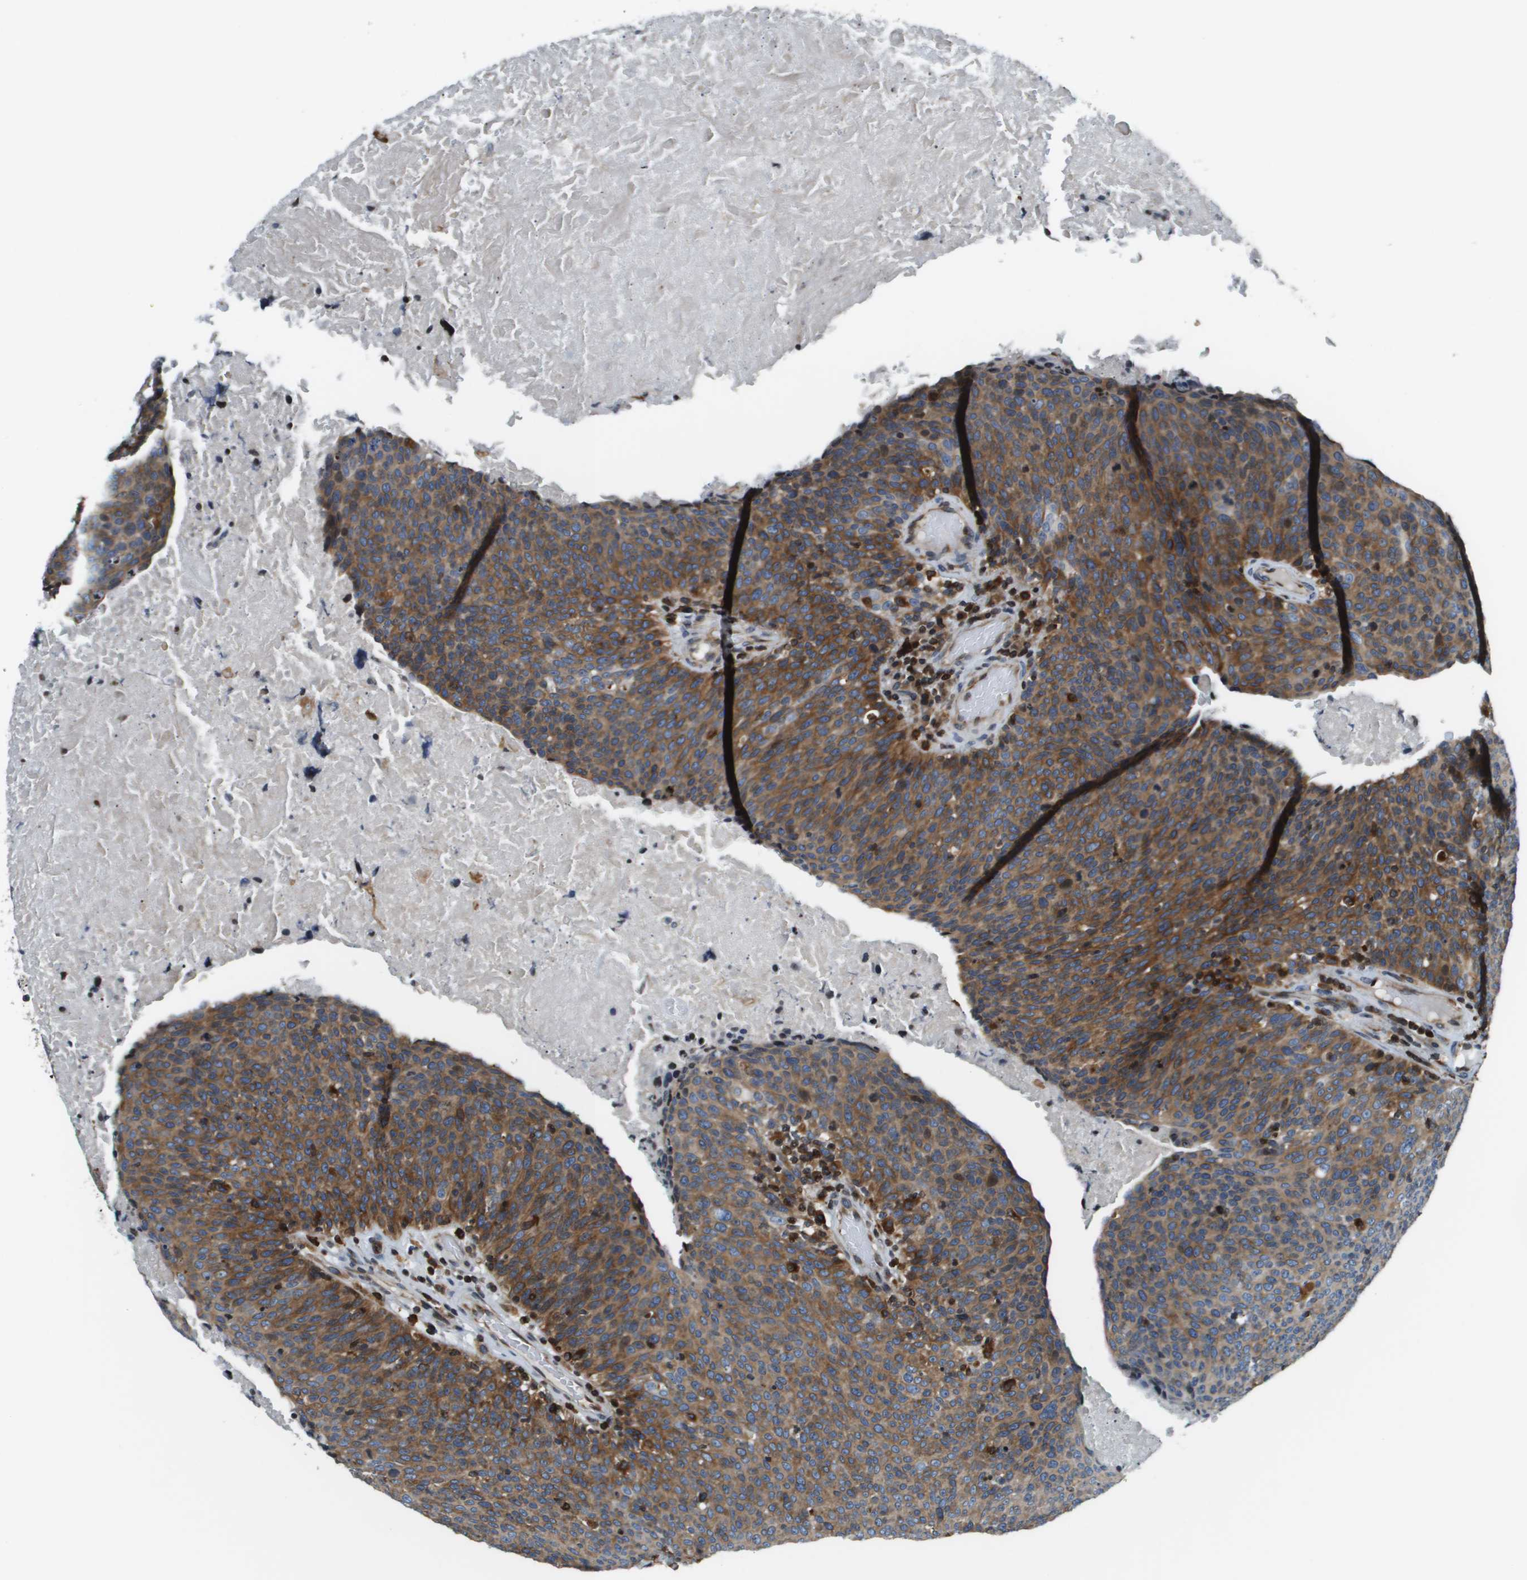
{"staining": {"intensity": "moderate", "quantity": ">75%", "location": "cytoplasmic/membranous"}, "tissue": "head and neck cancer", "cell_type": "Tumor cells", "image_type": "cancer", "snomed": [{"axis": "morphology", "description": "Squamous cell carcinoma, NOS"}, {"axis": "morphology", "description": "Squamous cell carcinoma, metastatic, NOS"}, {"axis": "topography", "description": "Lymph node"}, {"axis": "topography", "description": "Head-Neck"}], "caption": "Protein expression analysis of human metastatic squamous cell carcinoma (head and neck) reveals moderate cytoplasmic/membranous staining in approximately >75% of tumor cells.", "gene": "ESYT1", "patient": {"sex": "male", "age": 62}}